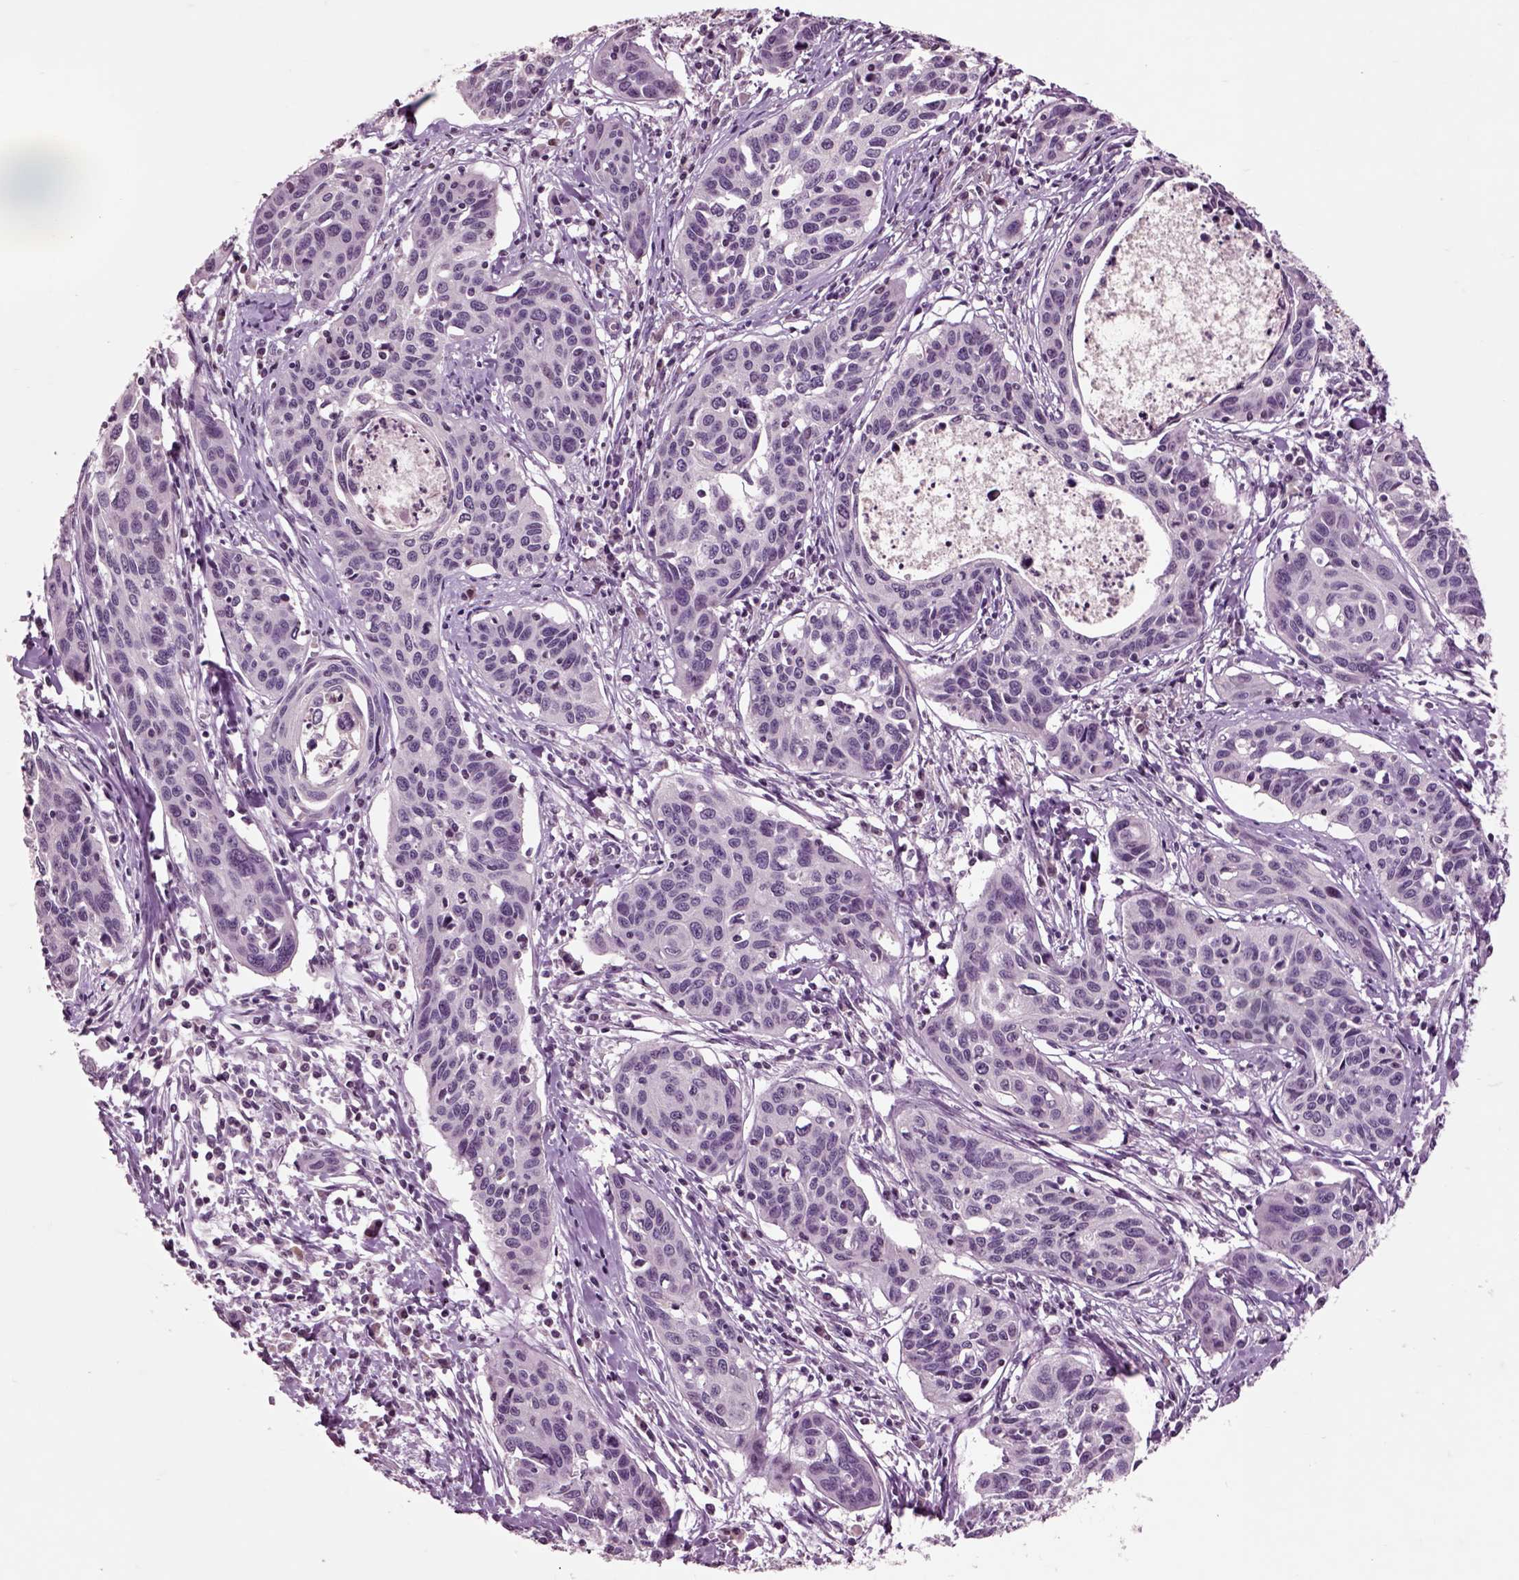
{"staining": {"intensity": "negative", "quantity": "none", "location": "none"}, "tissue": "cervical cancer", "cell_type": "Tumor cells", "image_type": "cancer", "snomed": [{"axis": "morphology", "description": "Squamous cell carcinoma, NOS"}, {"axis": "topography", "description": "Cervix"}], "caption": "Micrograph shows no significant protein positivity in tumor cells of cervical squamous cell carcinoma.", "gene": "CHGB", "patient": {"sex": "female", "age": 31}}